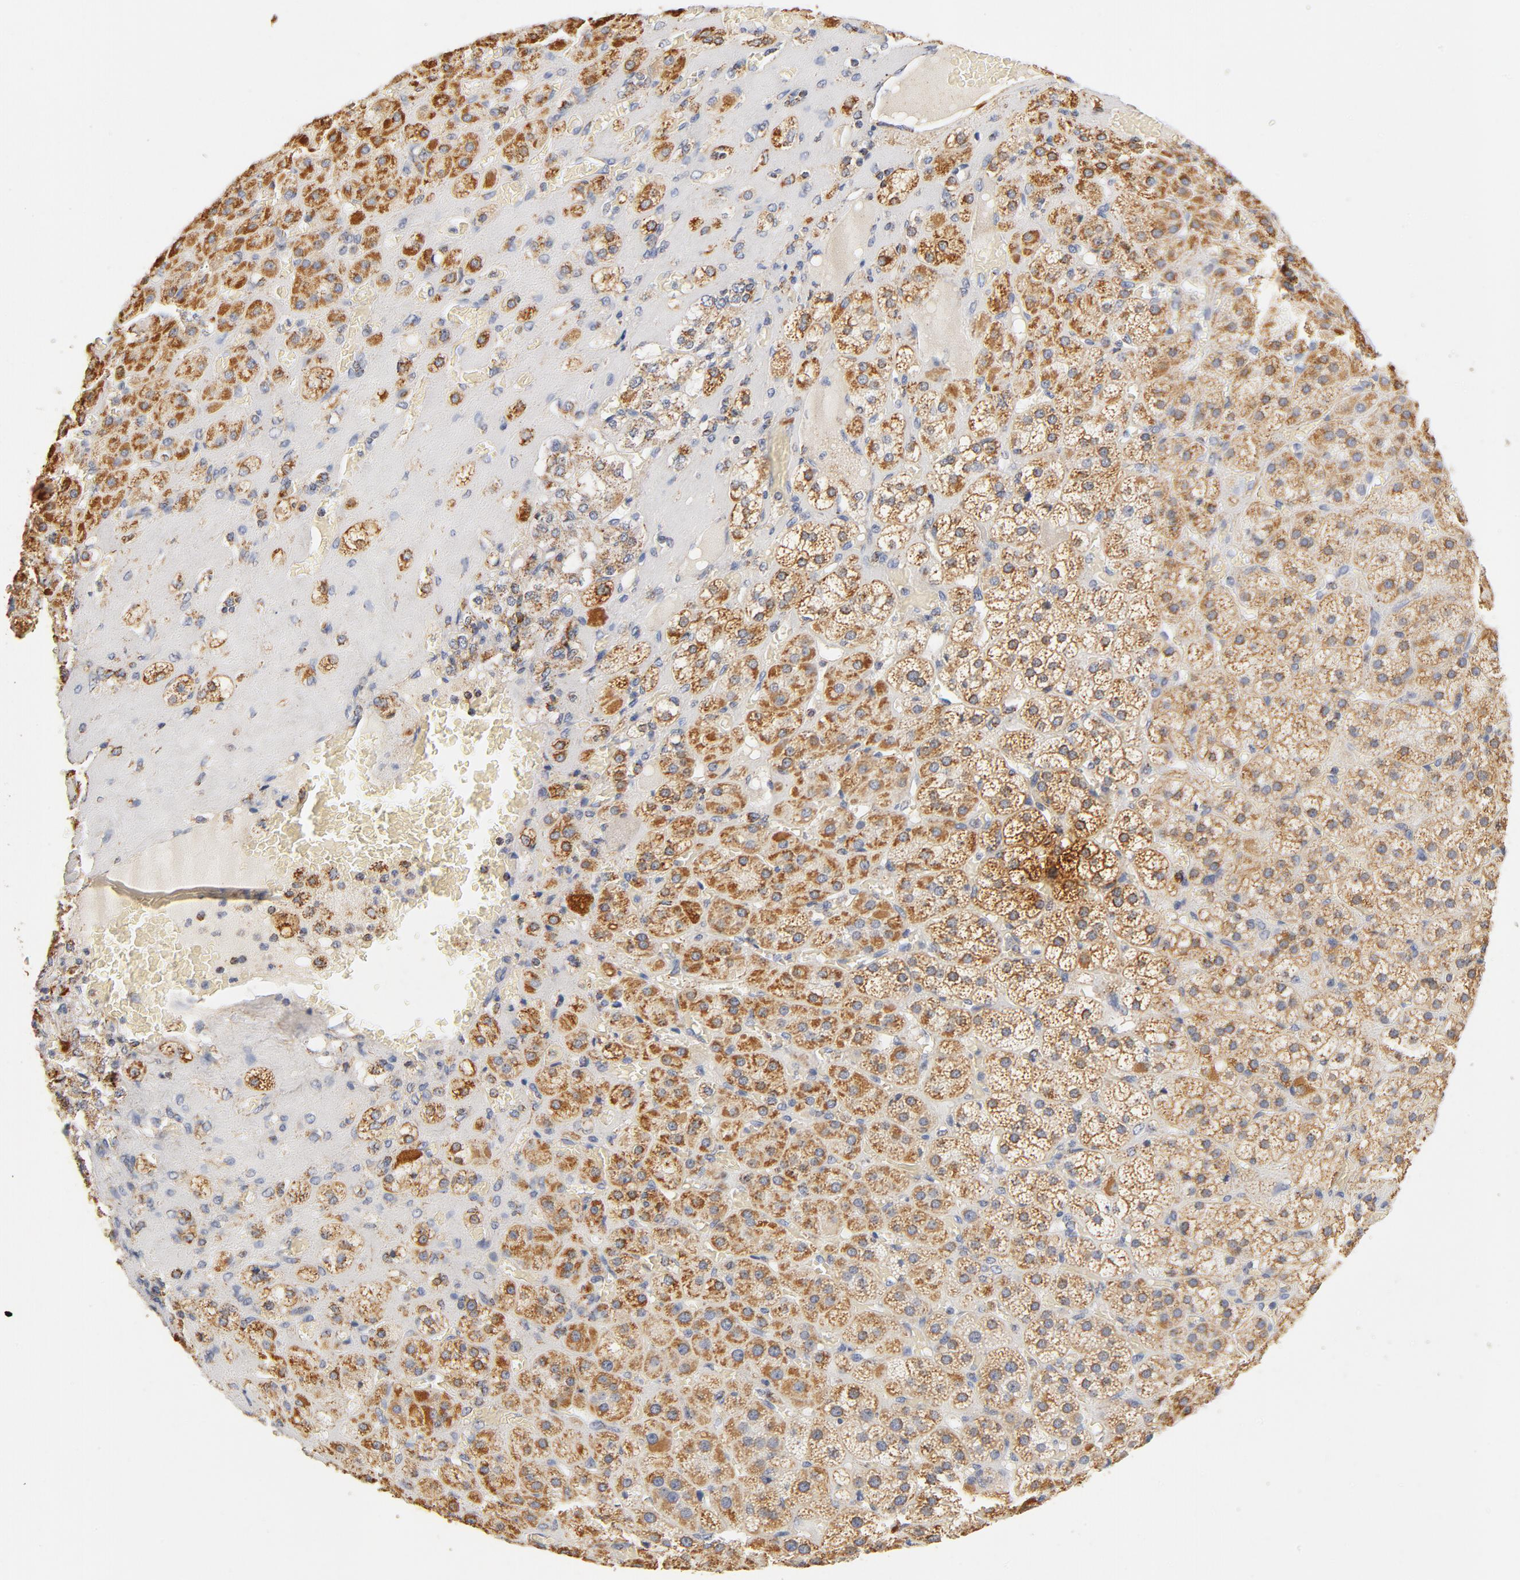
{"staining": {"intensity": "moderate", "quantity": ">75%", "location": "cytoplasmic/membranous"}, "tissue": "adrenal gland", "cell_type": "Glandular cells", "image_type": "normal", "snomed": [{"axis": "morphology", "description": "Normal tissue, NOS"}, {"axis": "topography", "description": "Adrenal gland"}], "caption": "DAB (3,3'-diaminobenzidine) immunohistochemical staining of normal adrenal gland shows moderate cytoplasmic/membranous protein expression in approximately >75% of glandular cells.", "gene": "COX4I1", "patient": {"sex": "female", "age": 71}}